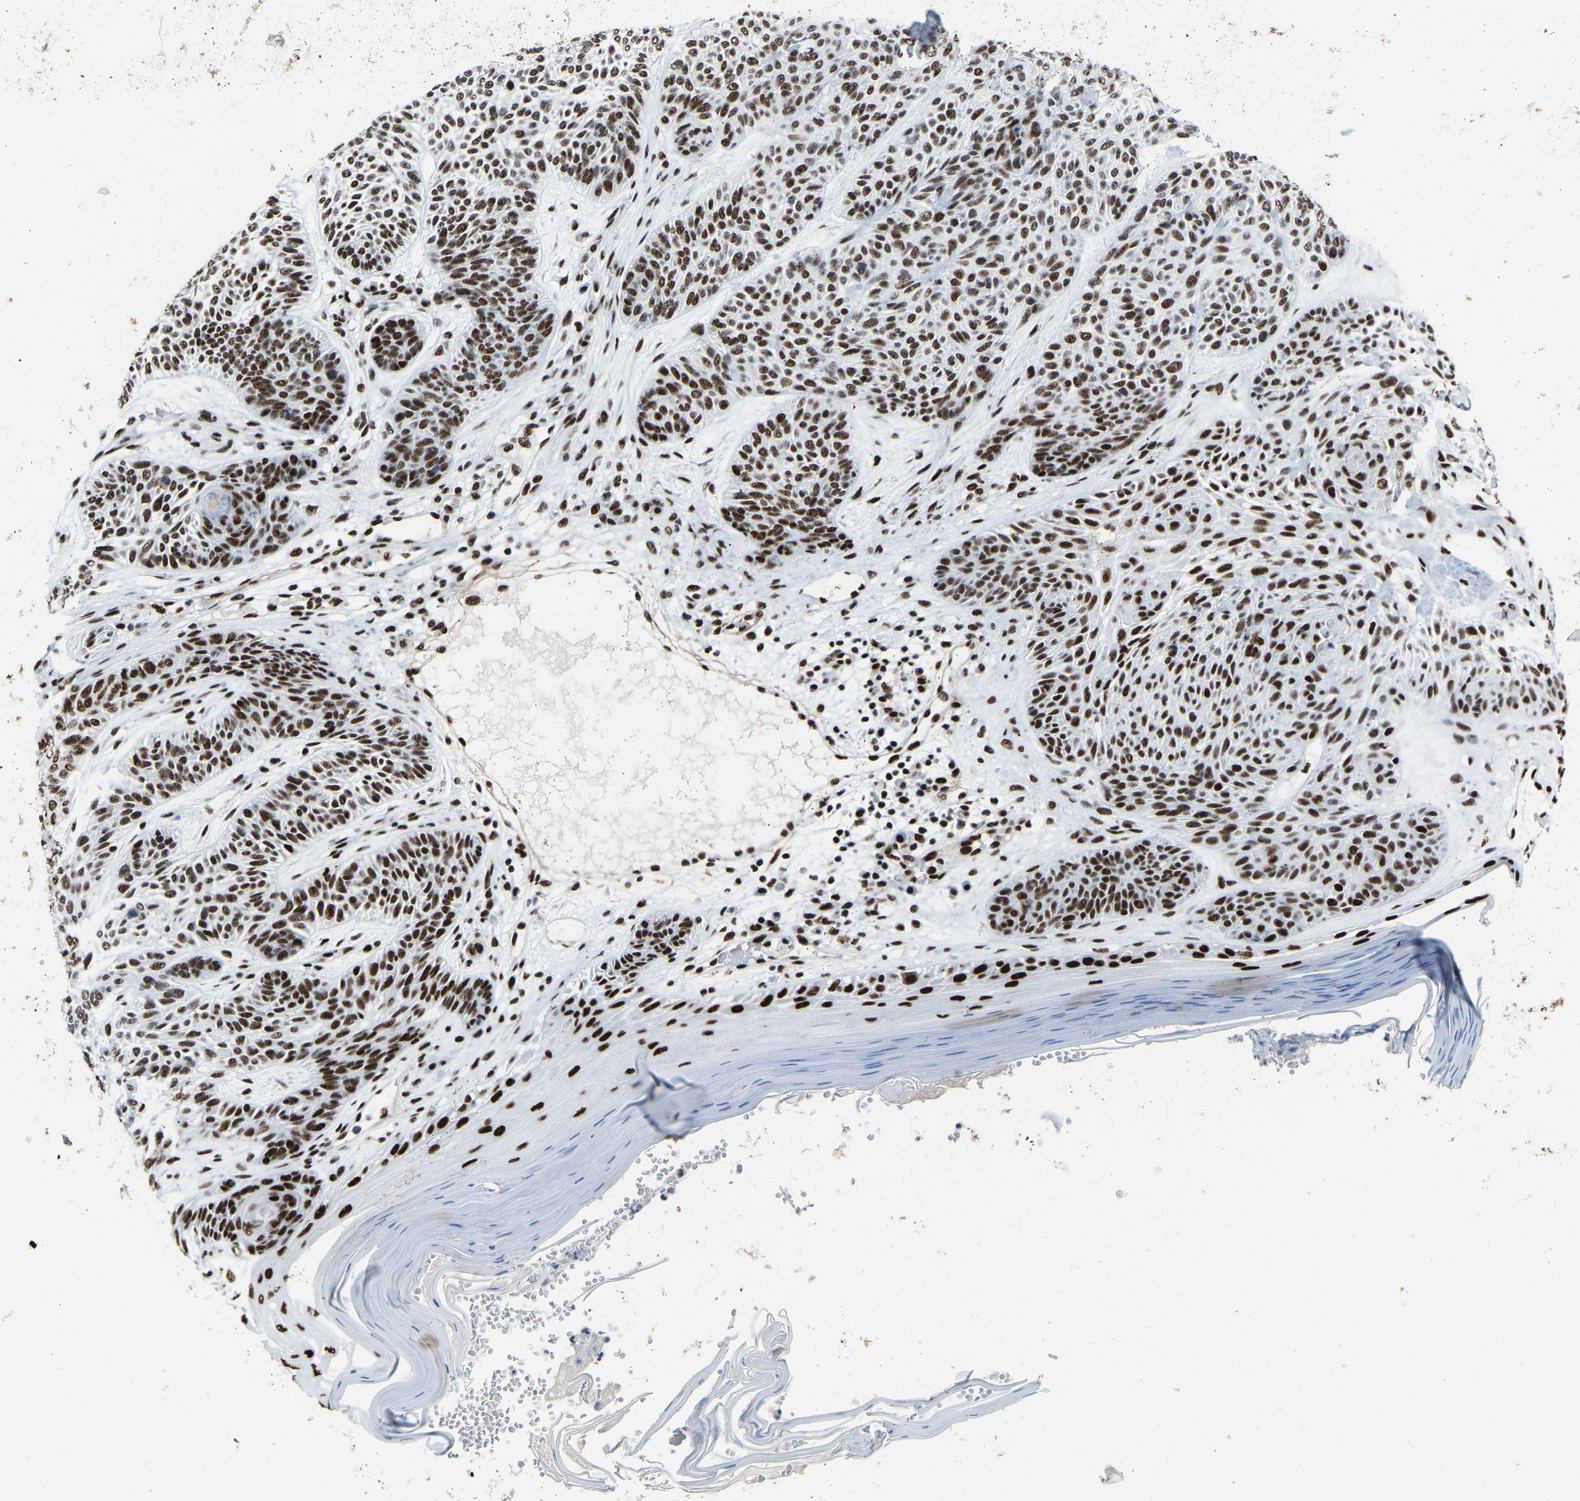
{"staining": {"intensity": "strong", "quantity": ">75%", "location": "nuclear"}, "tissue": "skin cancer", "cell_type": "Tumor cells", "image_type": "cancer", "snomed": [{"axis": "morphology", "description": "Basal cell carcinoma"}, {"axis": "topography", "description": "Skin"}], "caption": "Skin cancer stained for a protein demonstrates strong nuclear positivity in tumor cells. The protein is shown in brown color, while the nuclei are stained blue.", "gene": "DDX5", "patient": {"sex": "male", "age": 55}}